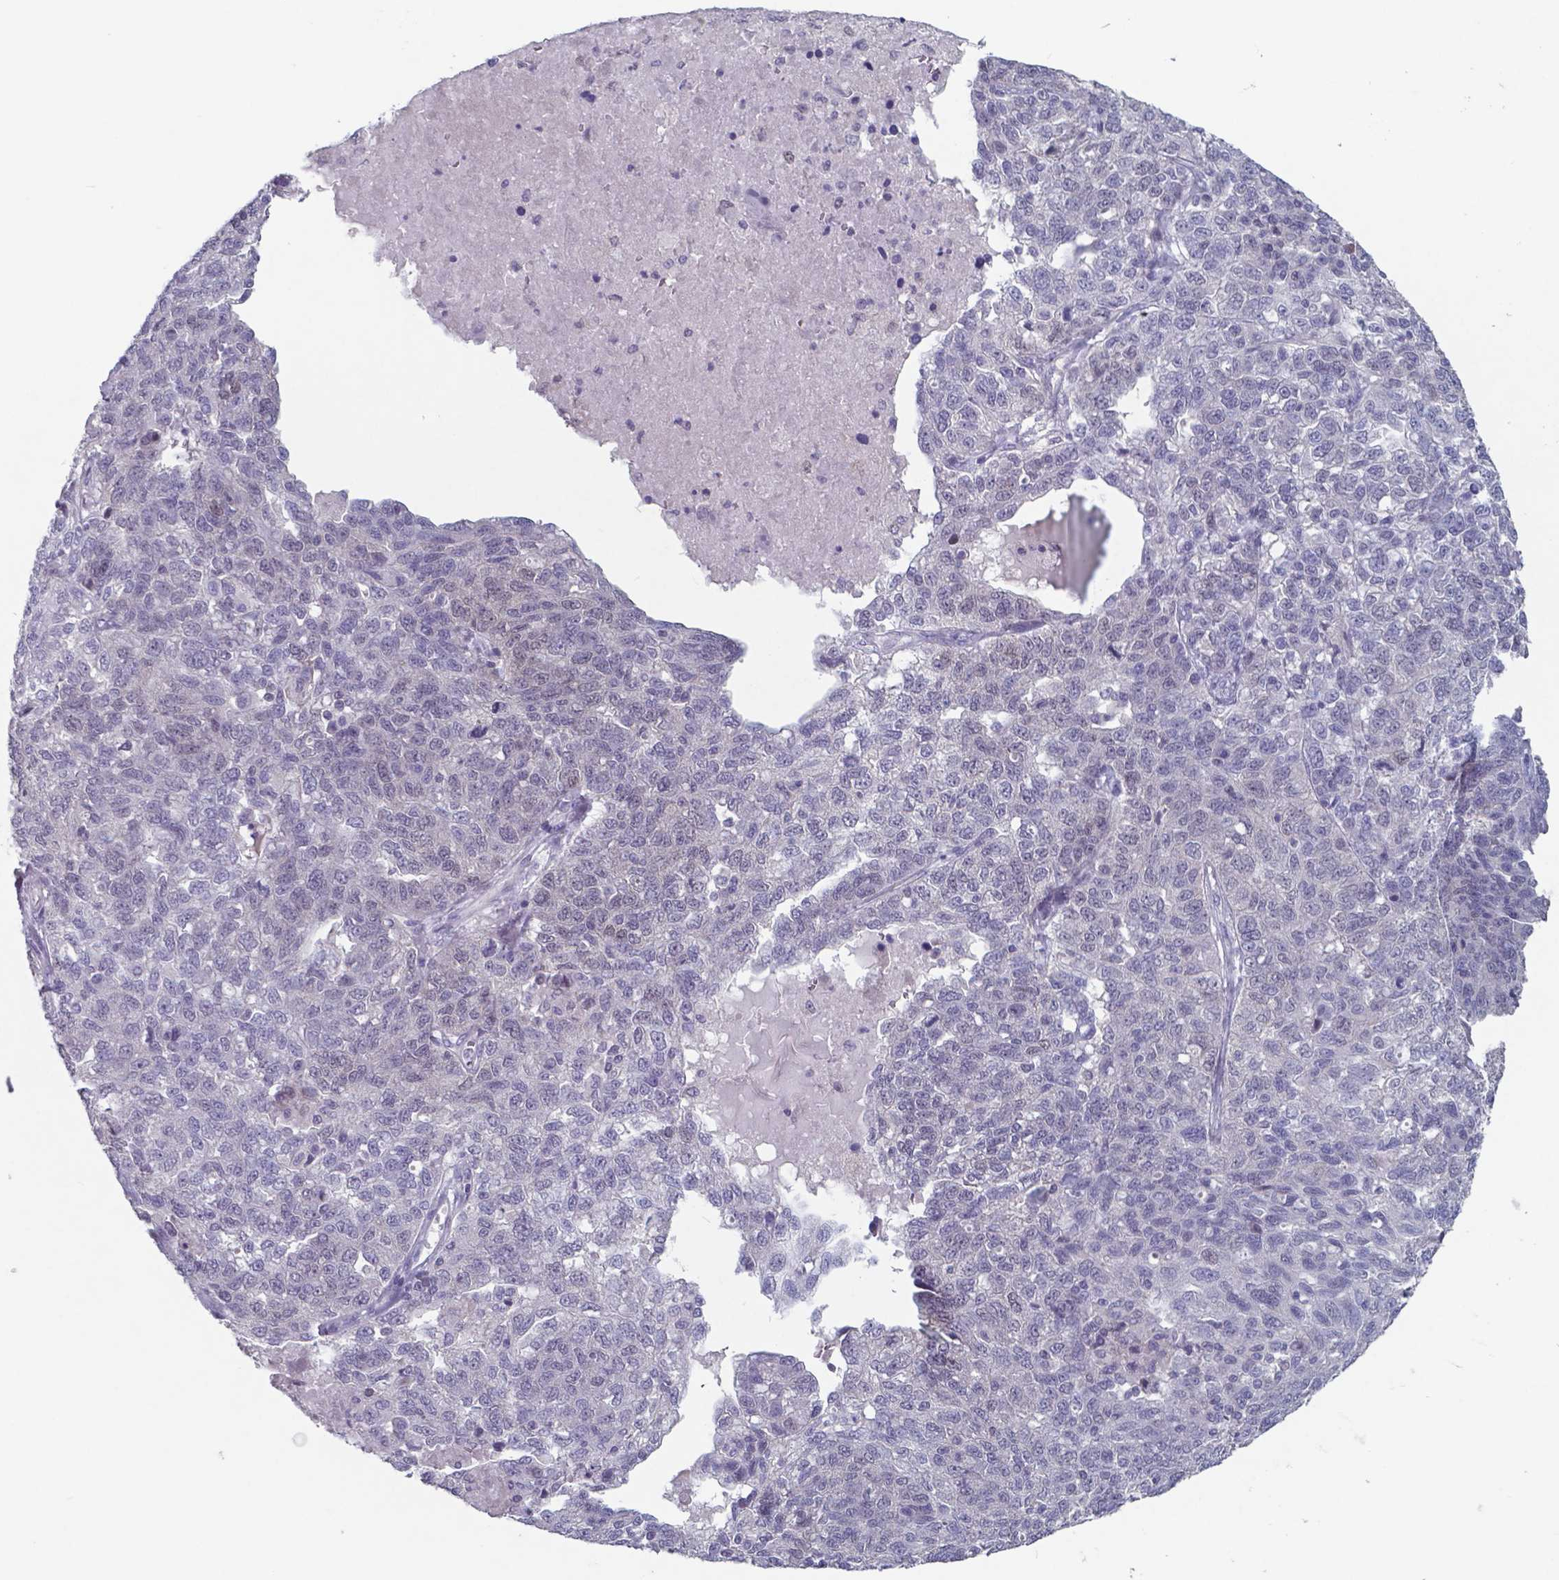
{"staining": {"intensity": "negative", "quantity": "none", "location": "none"}, "tissue": "ovarian cancer", "cell_type": "Tumor cells", "image_type": "cancer", "snomed": [{"axis": "morphology", "description": "Cystadenocarcinoma, serous, NOS"}, {"axis": "topography", "description": "Ovary"}], "caption": "Human ovarian cancer (serous cystadenocarcinoma) stained for a protein using immunohistochemistry (IHC) shows no positivity in tumor cells.", "gene": "TDP2", "patient": {"sex": "female", "age": 71}}